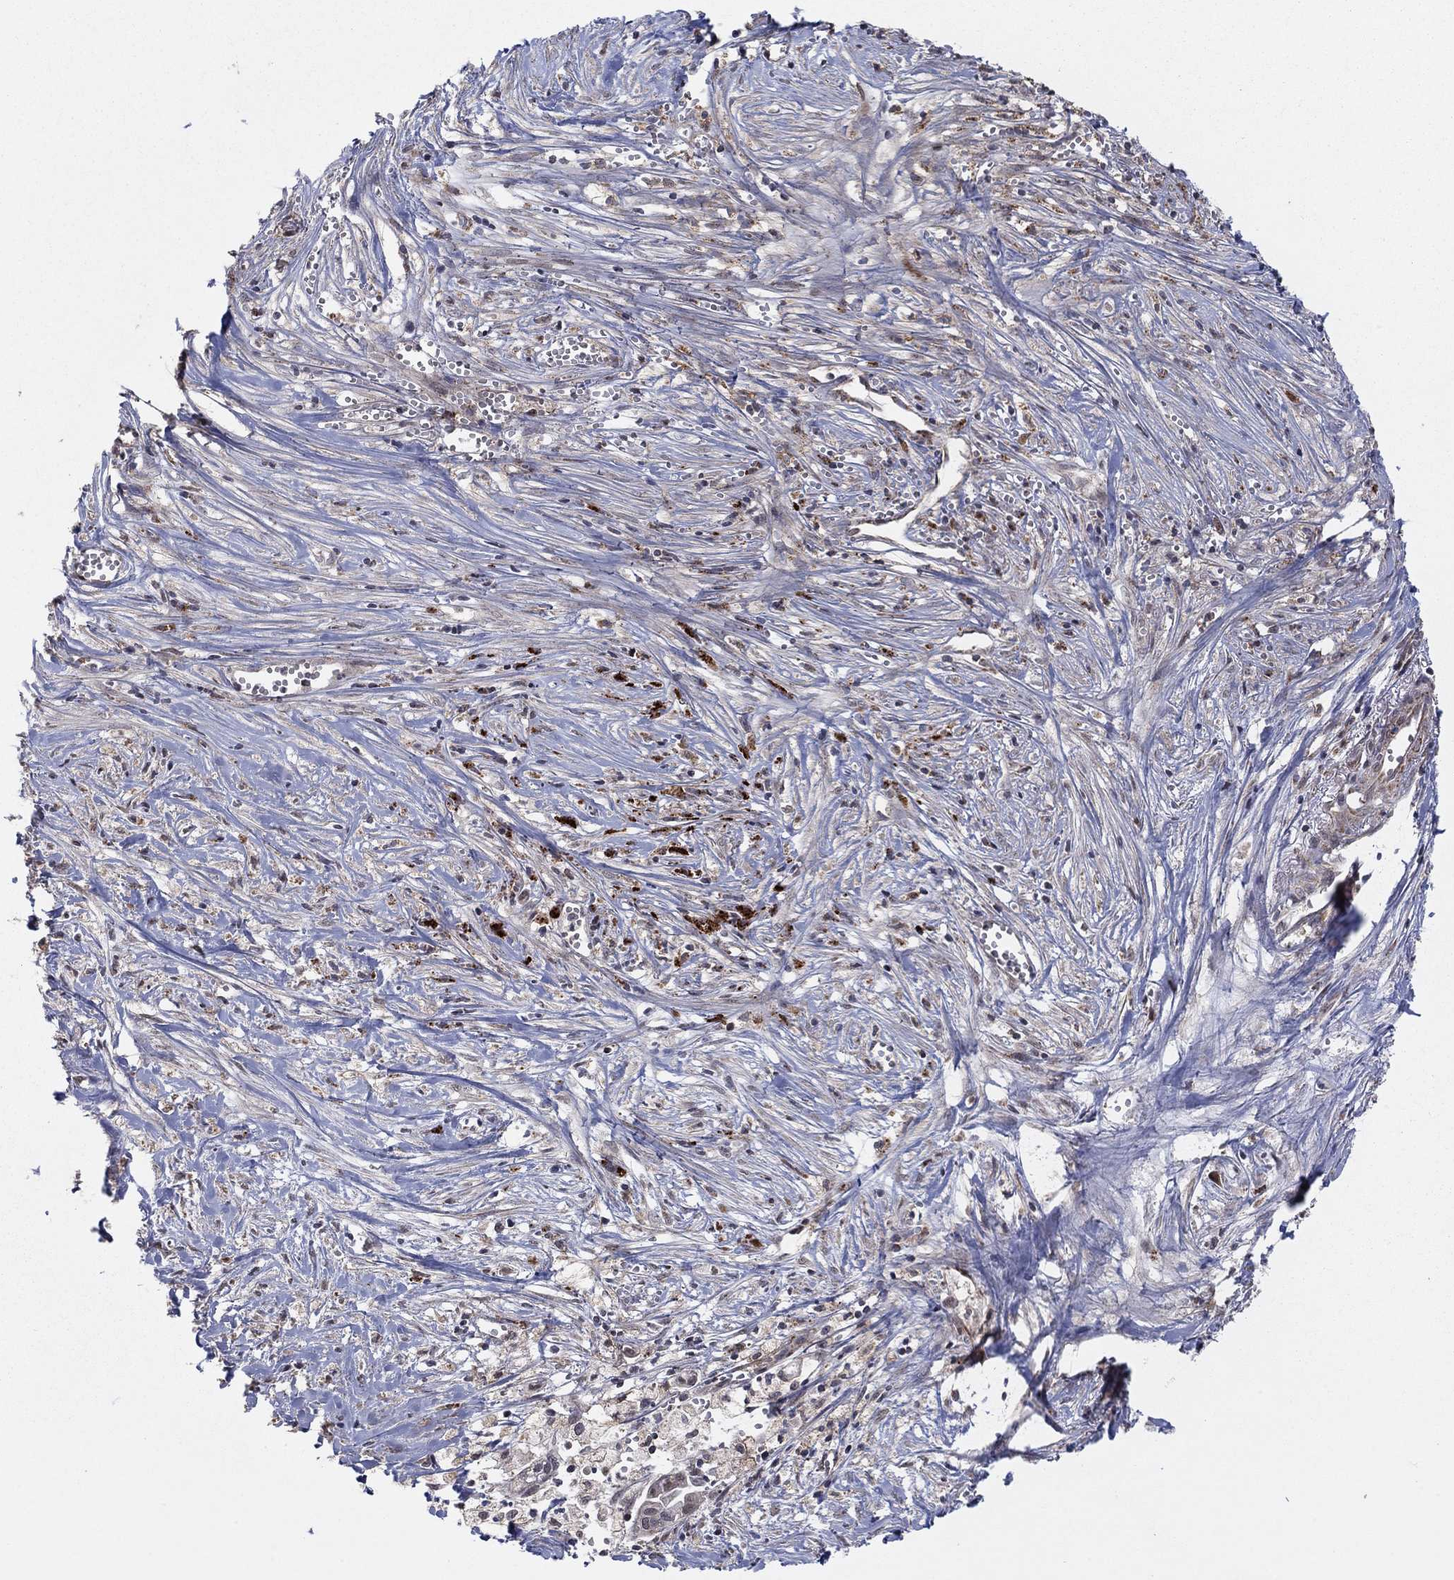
{"staining": {"intensity": "negative", "quantity": "none", "location": "none"}, "tissue": "pancreatic cancer", "cell_type": "Tumor cells", "image_type": "cancer", "snomed": [{"axis": "morphology", "description": "Adenocarcinoma, NOS"}, {"axis": "topography", "description": "Pancreas"}], "caption": "This is a image of immunohistochemistry staining of adenocarcinoma (pancreatic), which shows no positivity in tumor cells.", "gene": "ZNF395", "patient": {"sex": "male", "age": 71}}